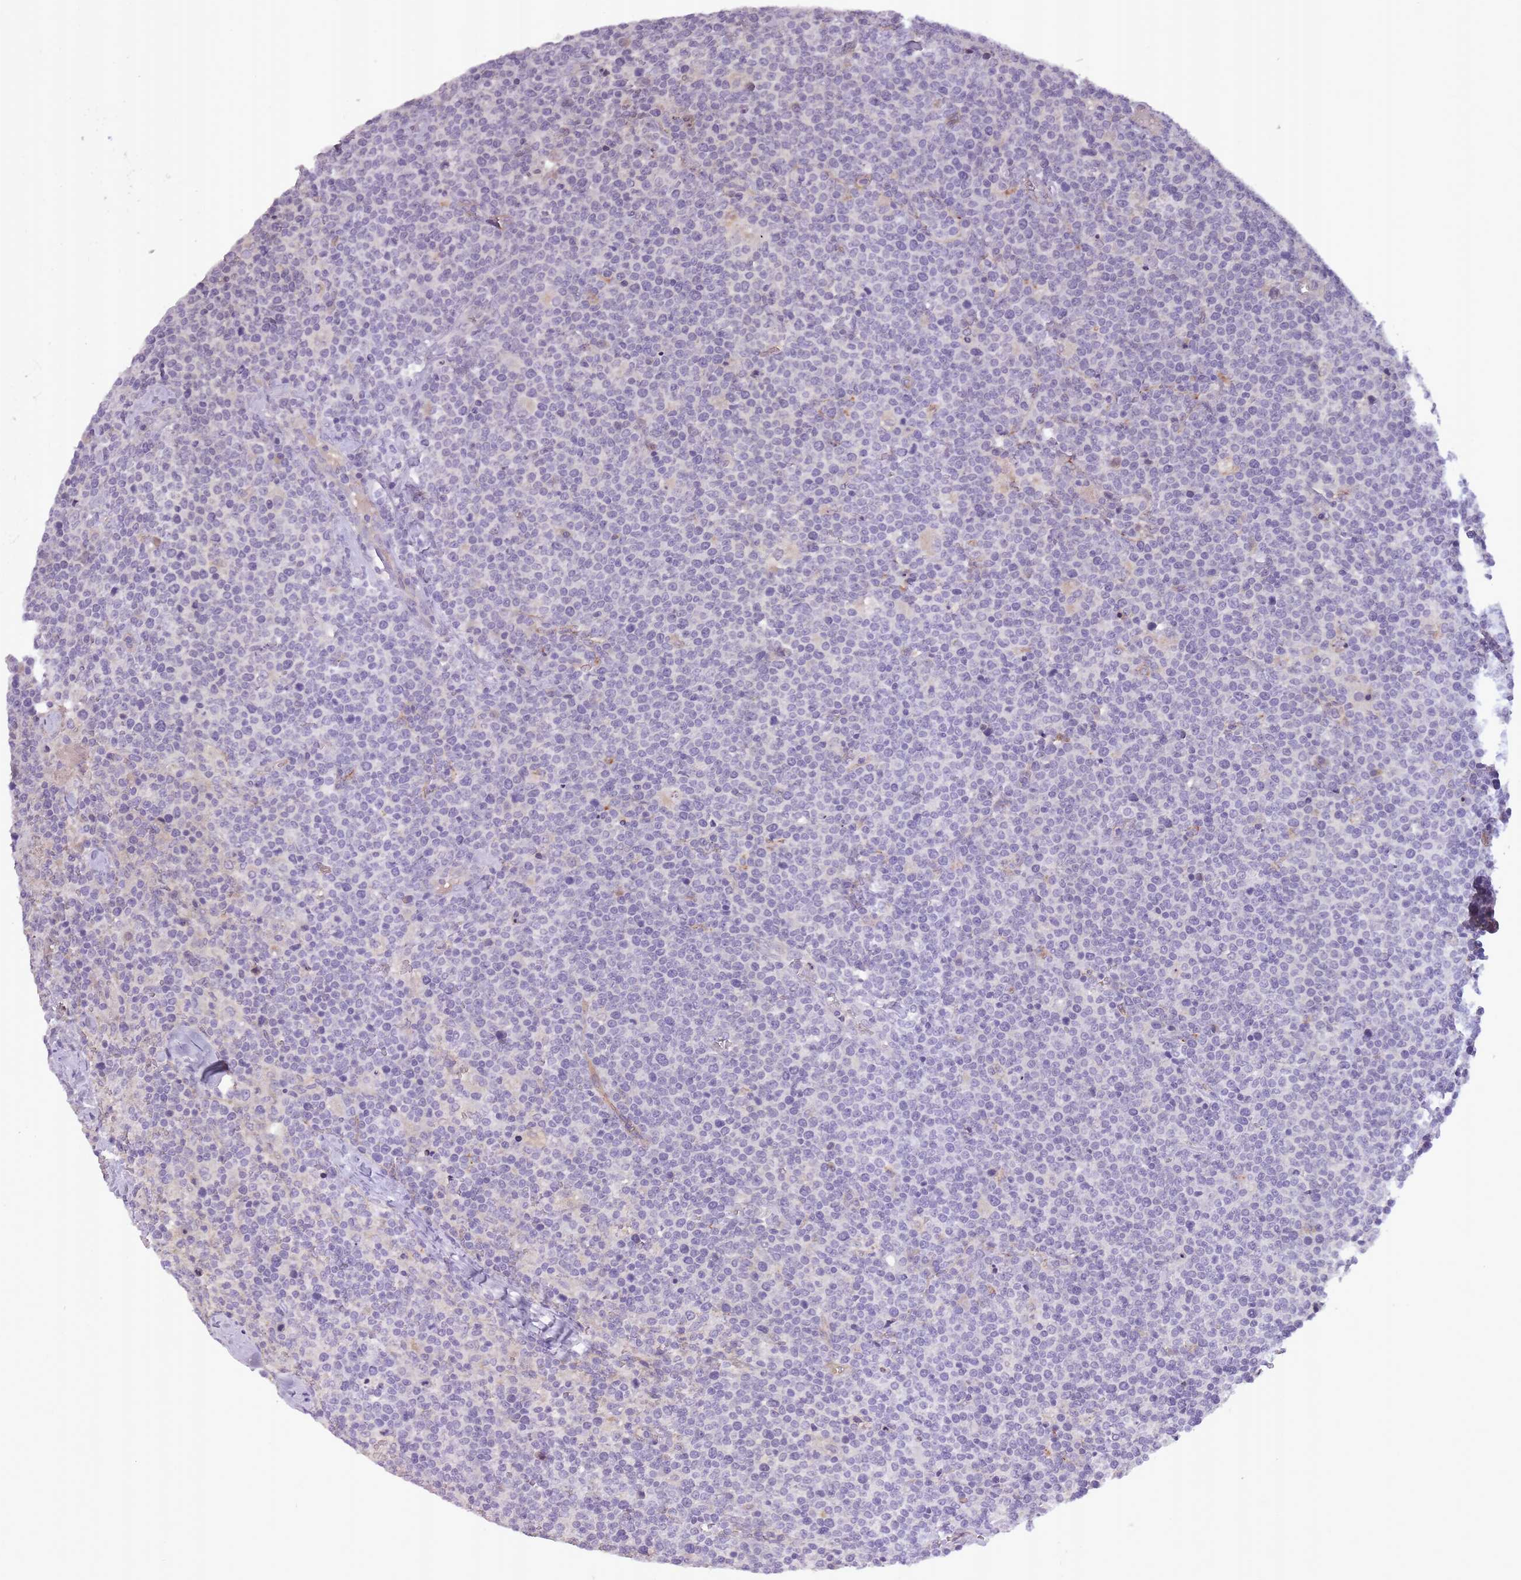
{"staining": {"intensity": "negative", "quantity": "none", "location": "none"}, "tissue": "lymphoma", "cell_type": "Tumor cells", "image_type": "cancer", "snomed": [{"axis": "morphology", "description": "Malignant lymphoma, non-Hodgkin's type, High grade"}, {"axis": "topography", "description": "Lymph node"}], "caption": "Human malignant lymphoma, non-Hodgkin's type (high-grade) stained for a protein using IHC shows no positivity in tumor cells.", "gene": "SLC8A2", "patient": {"sex": "male", "age": 61}}